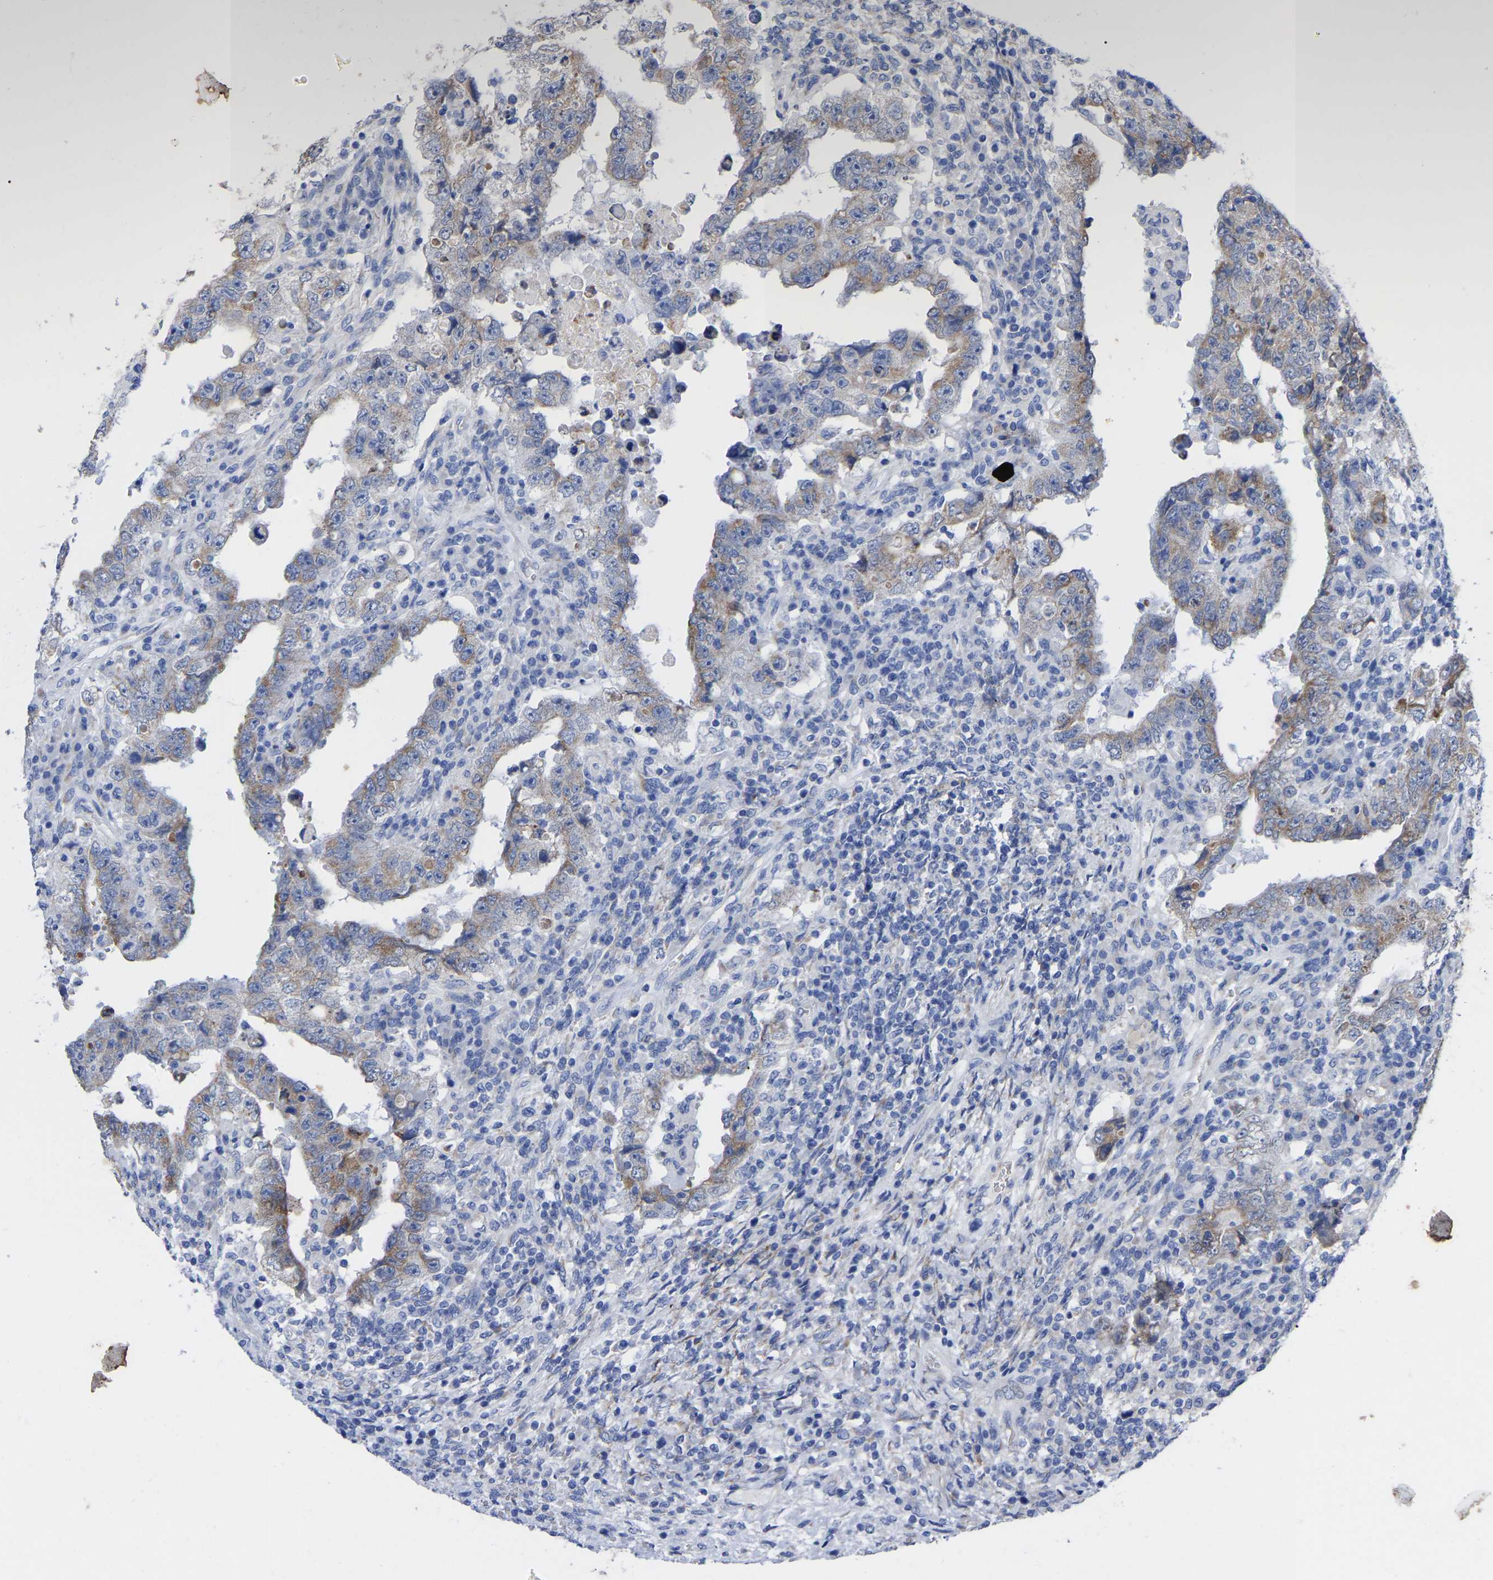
{"staining": {"intensity": "weak", "quantity": ">75%", "location": "cytoplasmic/membranous"}, "tissue": "testis cancer", "cell_type": "Tumor cells", "image_type": "cancer", "snomed": [{"axis": "morphology", "description": "Carcinoma, Embryonal, NOS"}, {"axis": "topography", "description": "Testis"}], "caption": "Tumor cells demonstrate weak cytoplasmic/membranous expression in about >75% of cells in testis cancer (embryonal carcinoma). The staining was performed using DAB (3,3'-diaminobenzidine) to visualize the protein expression in brown, while the nuclei were stained in blue with hematoxylin (Magnification: 20x).", "gene": "GDF3", "patient": {"sex": "male", "age": 26}}